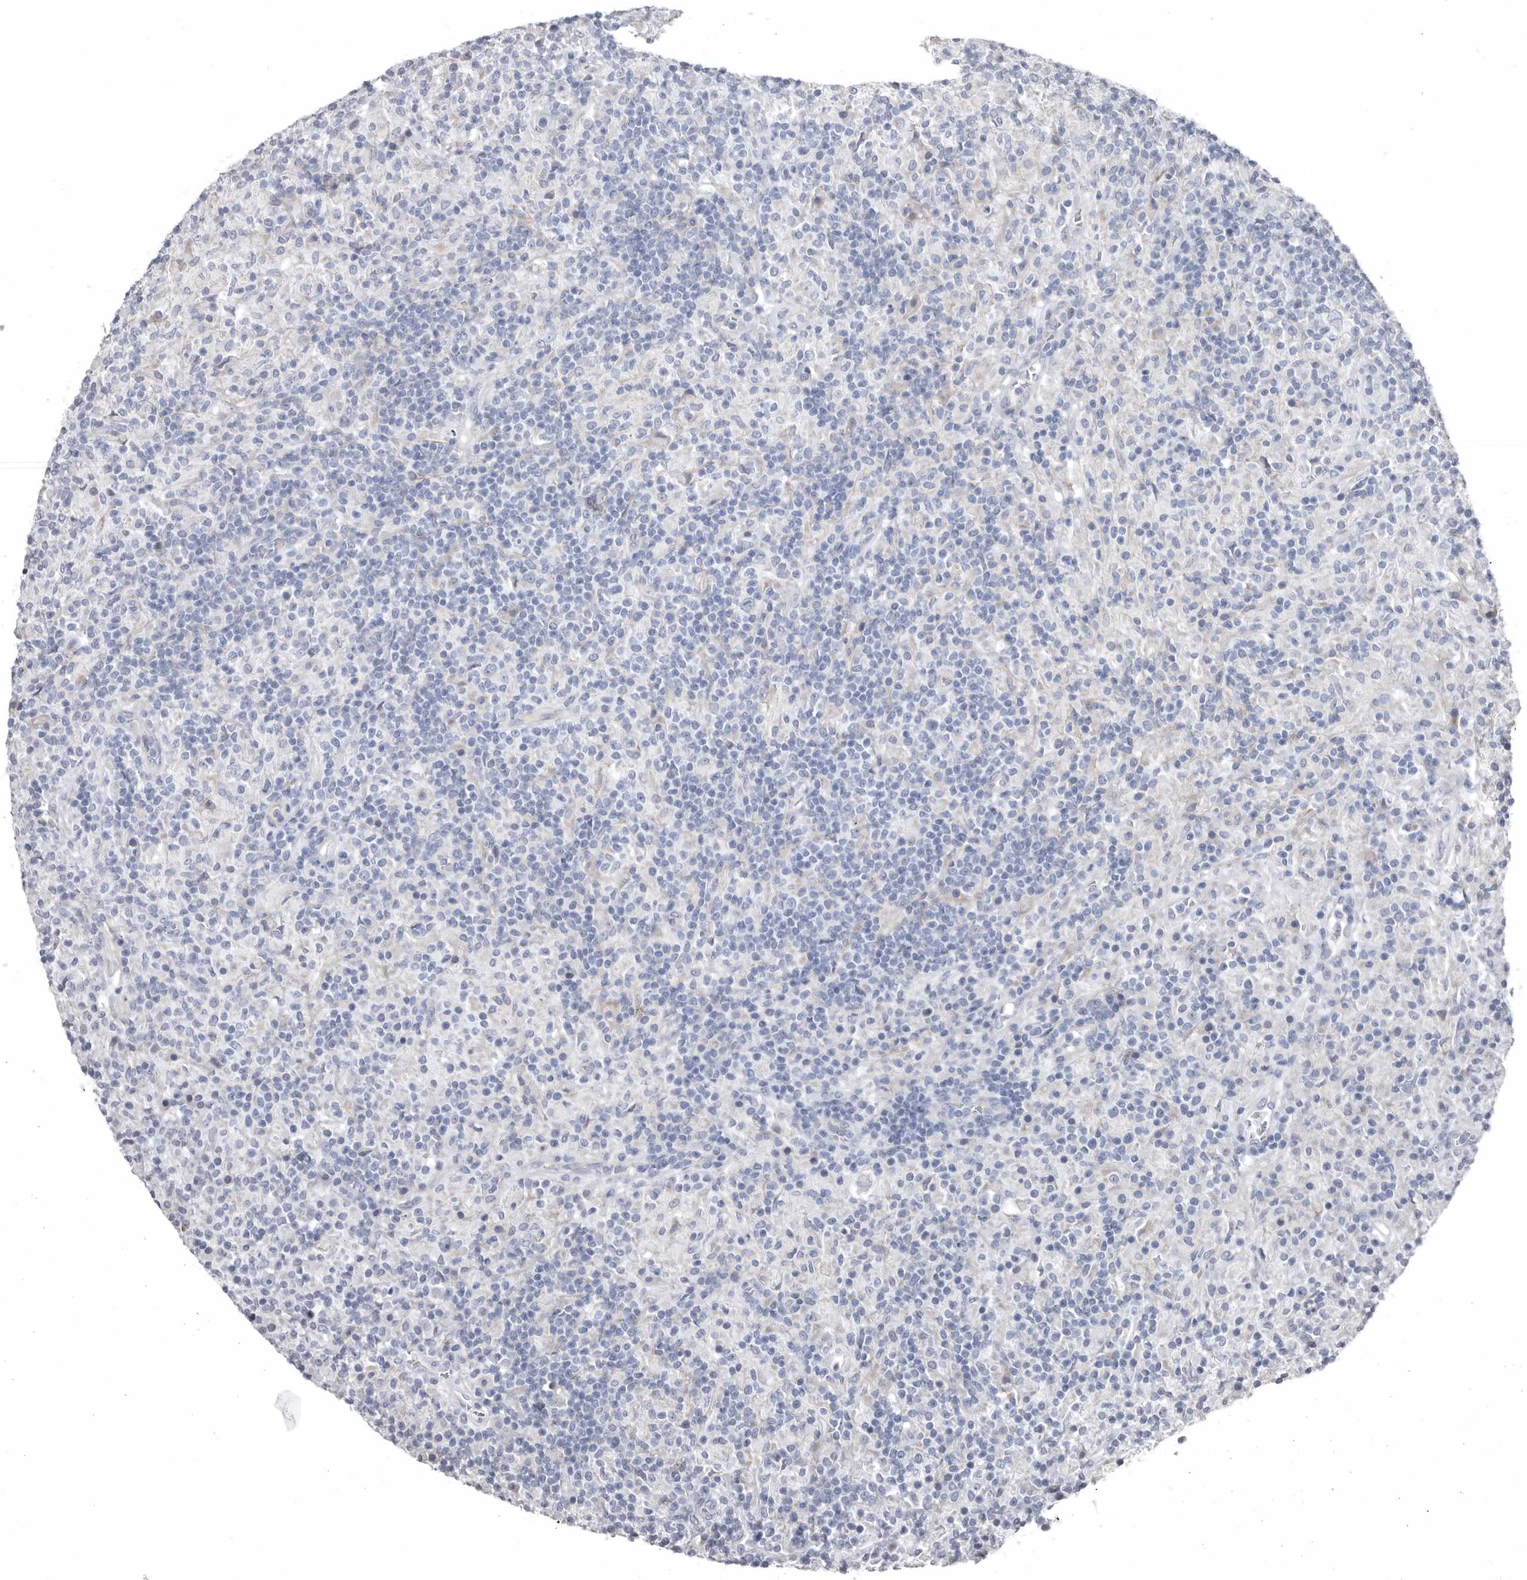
{"staining": {"intensity": "negative", "quantity": "none", "location": "none"}, "tissue": "lymphoma", "cell_type": "Tumor cells", "image_type": "cancer", "snomed": [{"axis": "morphology", "description": "Hodgkin's disease, NOS"}, {"axis": "topography", "description": "Lymph node"}], "caption": "Immunohistochemistry (IHC) photomicrograph of human lymphoma stained for a protein (brown), which shows no positivity in tumor cells.", "gene": "ZNF114", "patient": {"sex": "male", "age": 70}}